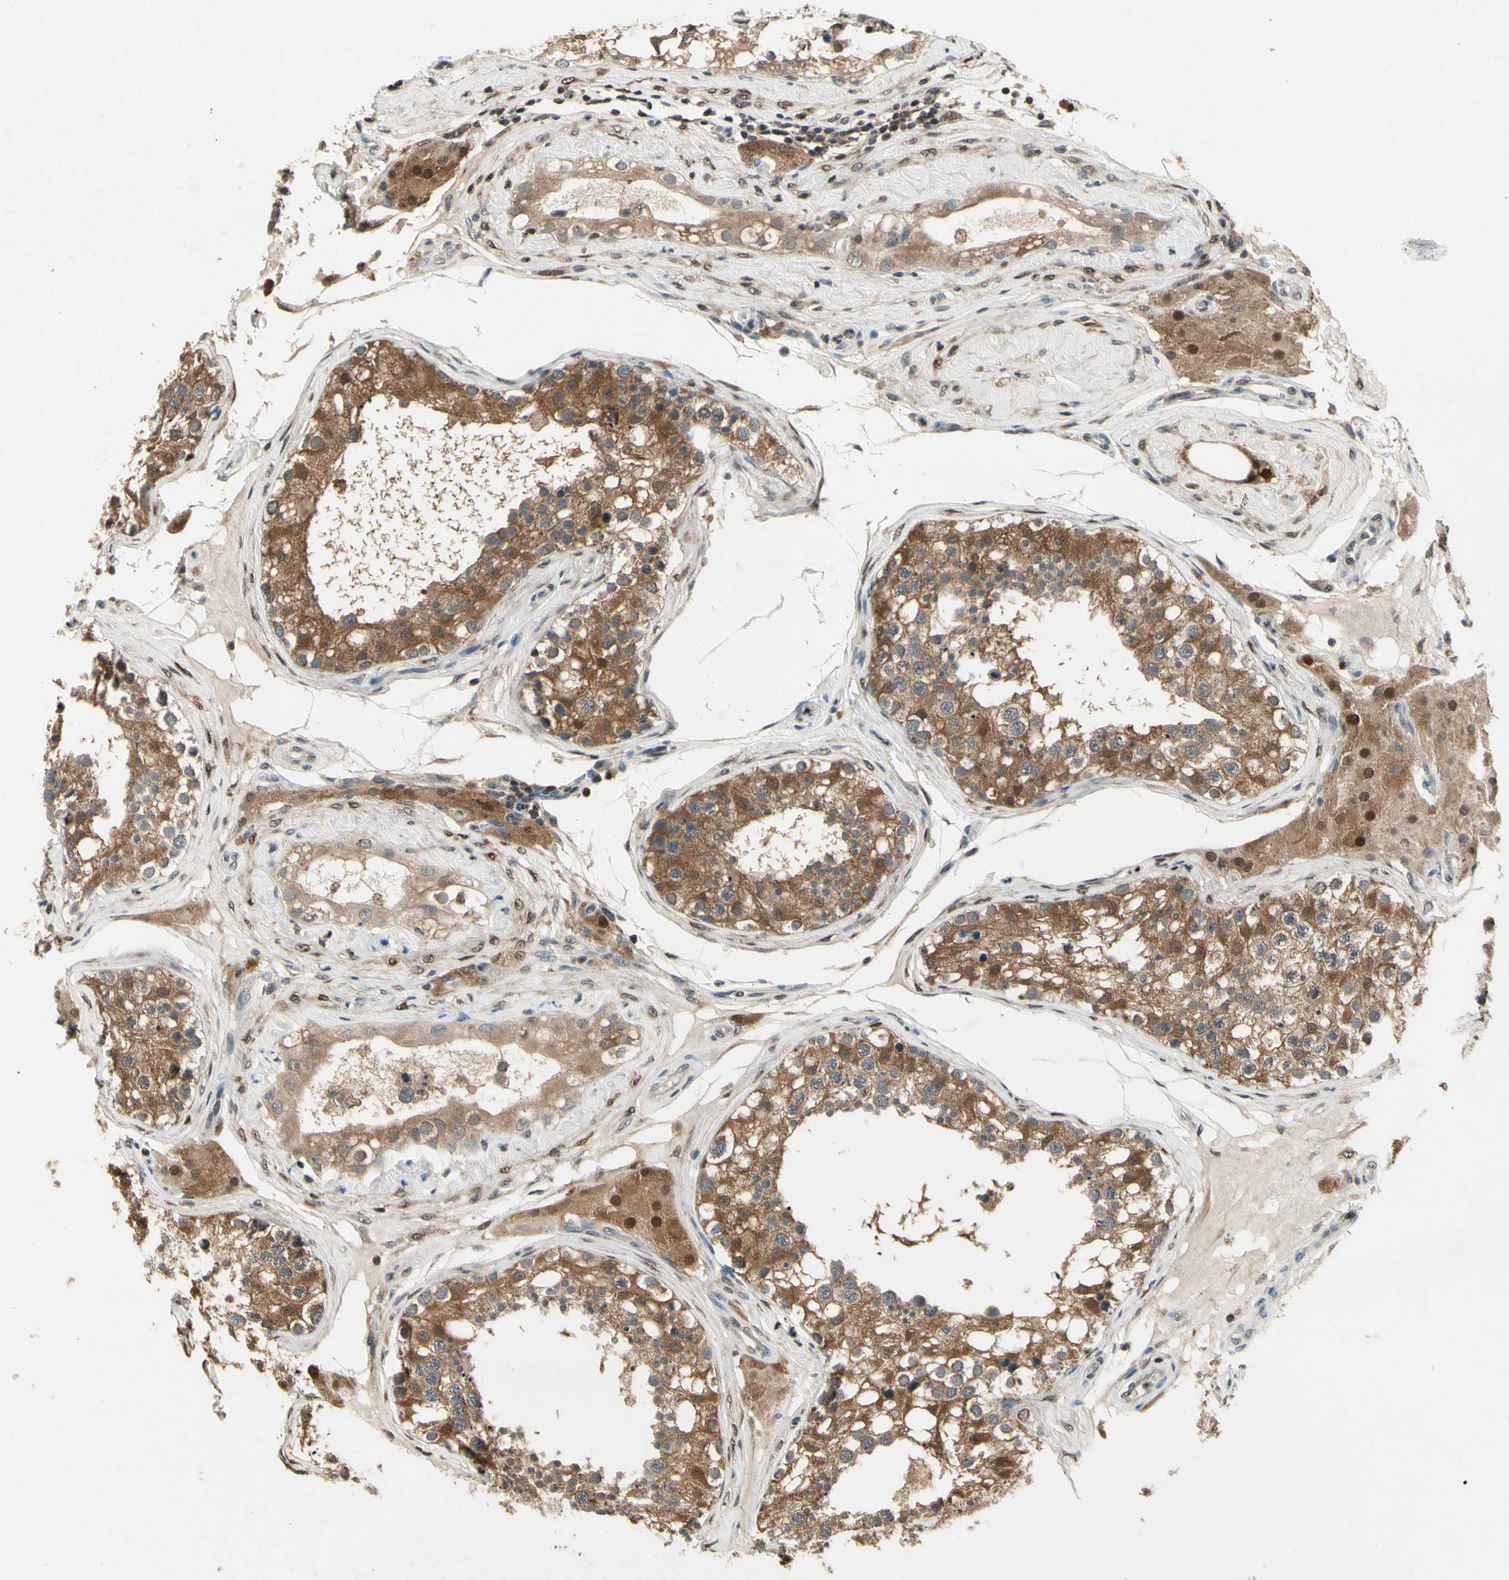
{"staining": {"intensity": "moderate", "quantity": ">75%", "location": "cytoplasmic/membranous"}, "tissue": "testis", "cell_type": "Cells in seminiferous ducts", "image_type": "normal", "snomed": [{"axis": "morphology", "description": "Normal tissue, NOS"}, {"axis": "topography", "description": "Testis"}], "caption": "A brown stain highlights moderate cytoplasmic/membranous staining of a protein in cells in seminiferous ducts of unremarkable testis.", "gene": "GSR", "patient": {"sex": "male", "age": 68}}